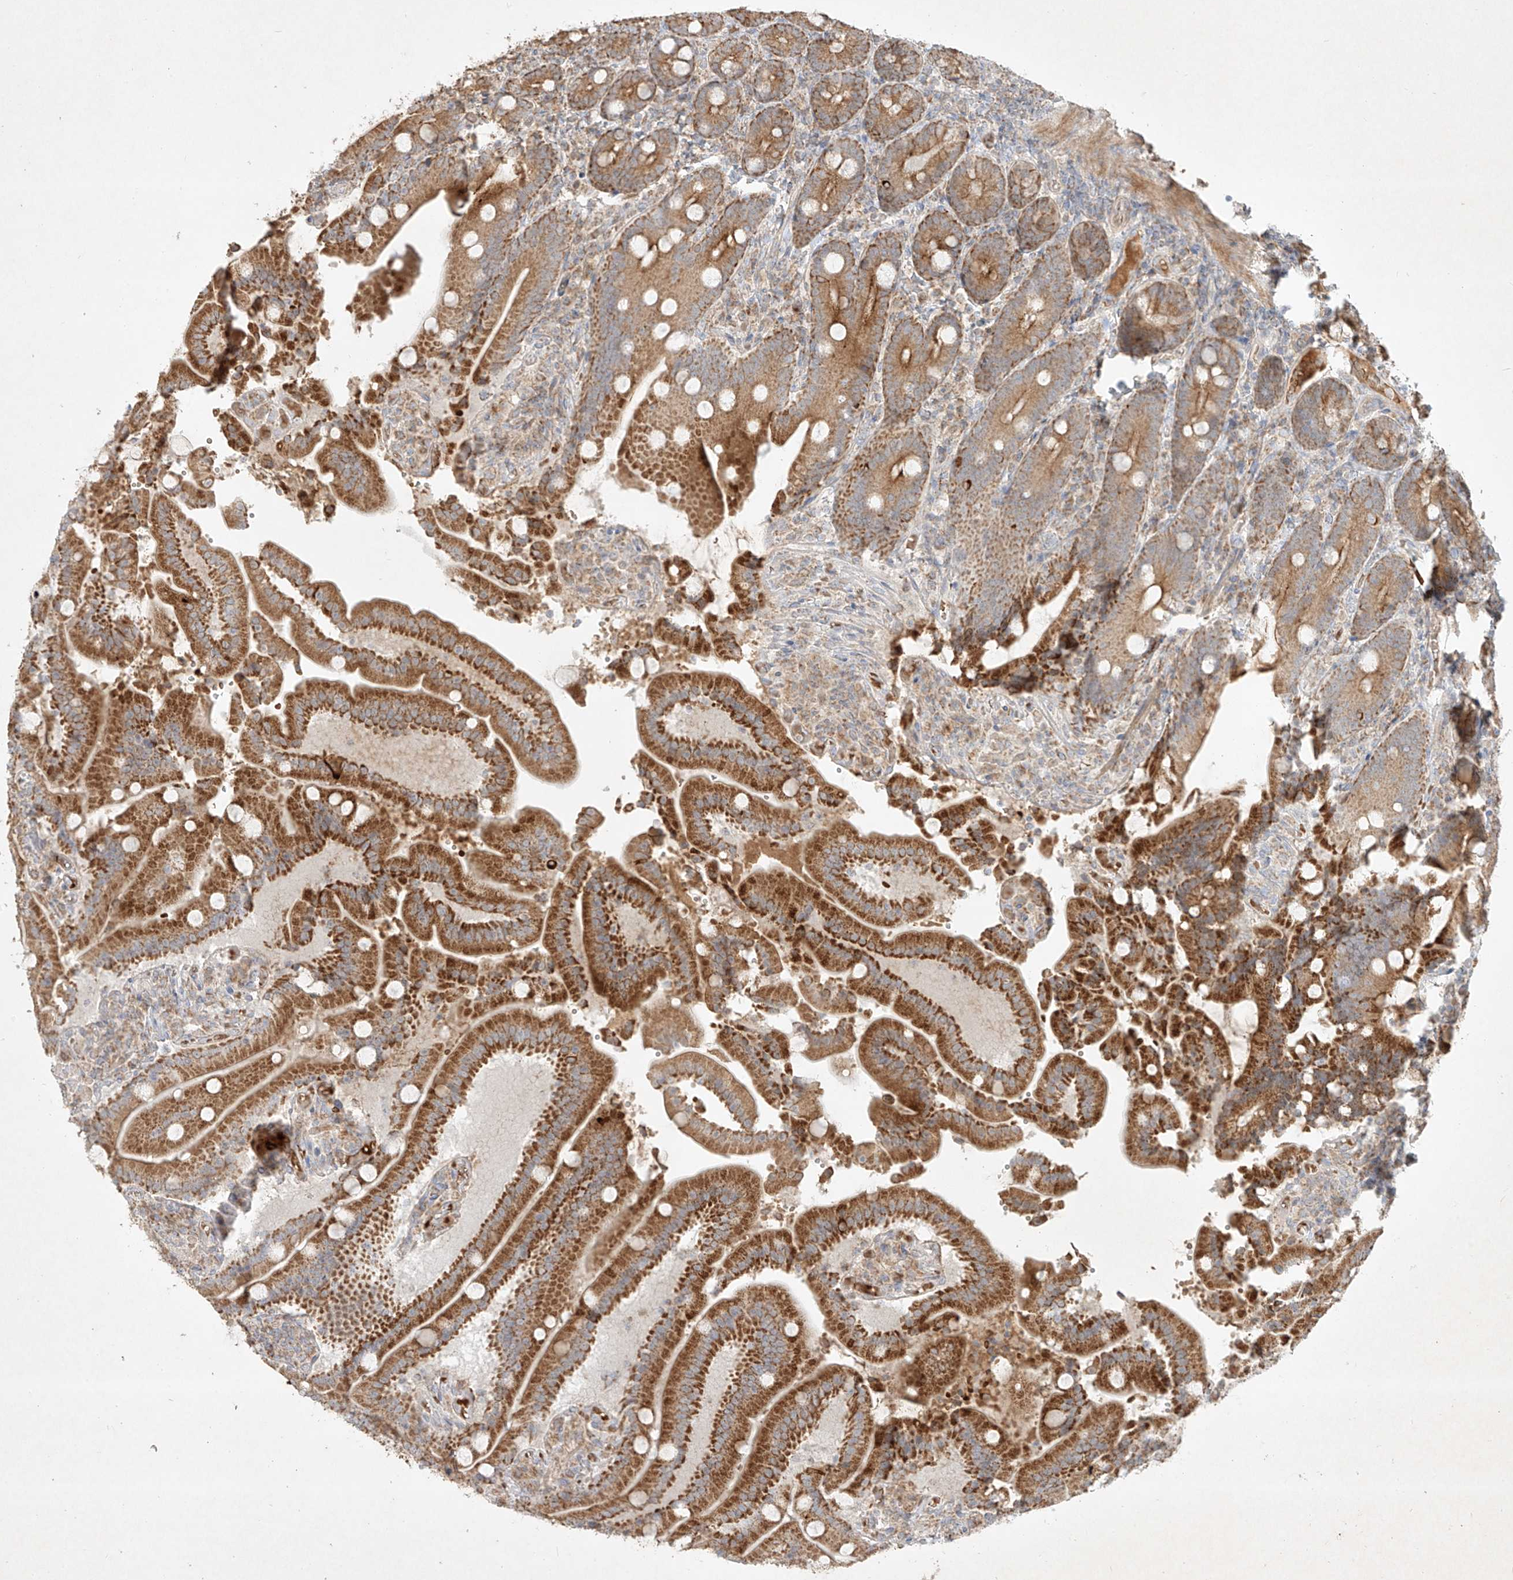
{"staining": {"intensity": "strong", "quantity": ">75%", "location": "cytoplasmic/membranous"}, "tissue": "duodenum", "cell_type": "Glandular cells", "image_type": "normal", "snomed": [{"axis": "morphology", "description": "Normal tissue, NOS"}, {"axis": "topography", "description": "Duodenum"}], "caption": "Strong cytoplasmic/membranous expression is present in approximately >75% of glandular cells in benign duodenum. Using DAB (3,3'-diaminobenzidine) (brown) and hematoxylin (blue) stains, captured at high magnification using brightfield microscopy.", "gene": "KPNA7", "patient": {"sex": "female", "age": 62}}